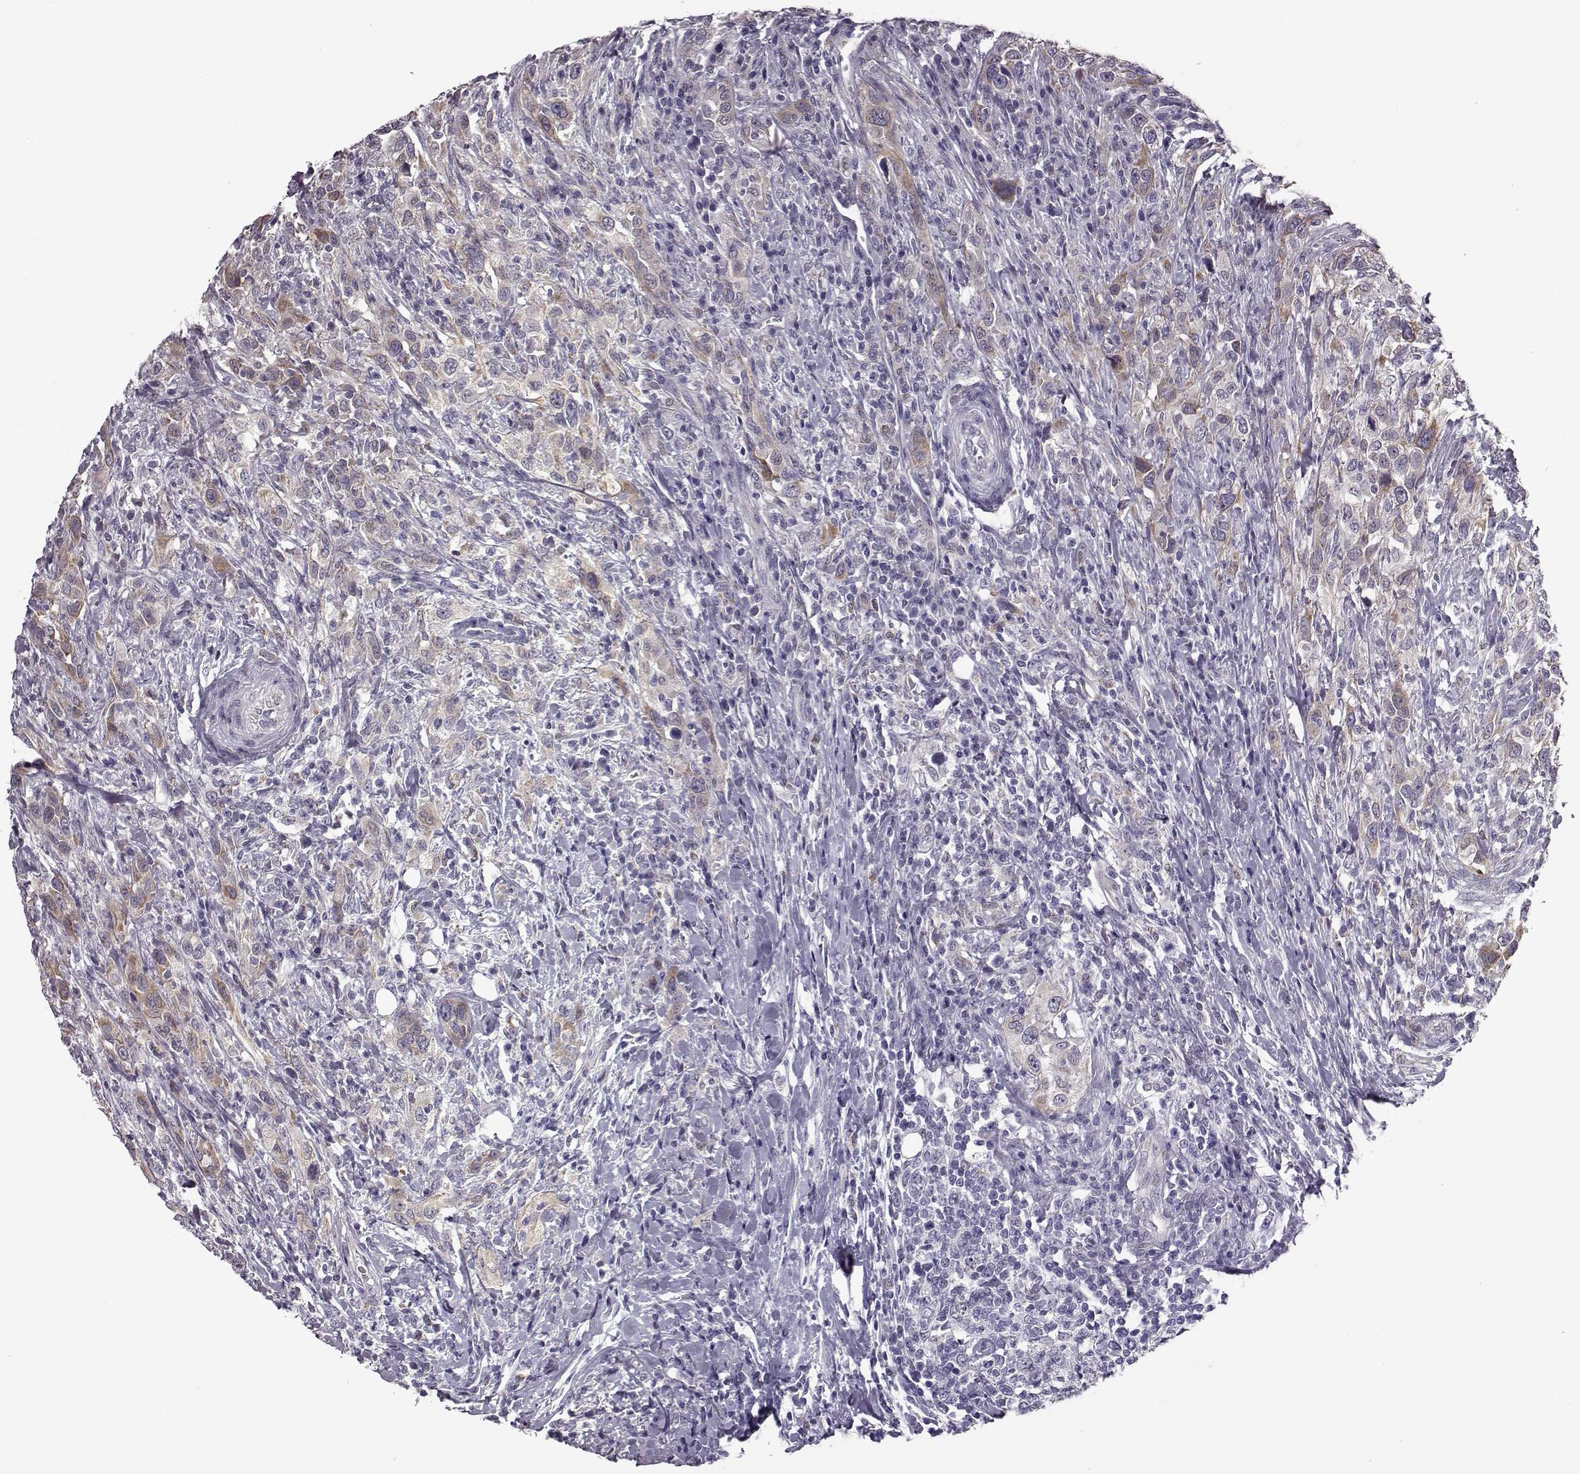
{"staining": {"intensity": "weak", "quantity": ">75%", "location": "cytoplasmic/membranous"}, "tissue": "urothelial cancer", "cell_type": "Tumor cells", "image_type": "cancer", "snomed": [{"axis": "morphology", "description": "Urothelial carcinoma, NOS"}, {"axis": "morphology", "description": "Urothelial carcinoma, High grade"}, {"axis": "topography", "description": "Urinary bladder"}], "caption": "A micrograph of urothelial cancer stained for a protein reveals weak cytoplasmic/membranous brown staining in tumor cells.", "gene": "PRR9", "patient": {"sex": "female", "age": 64}}